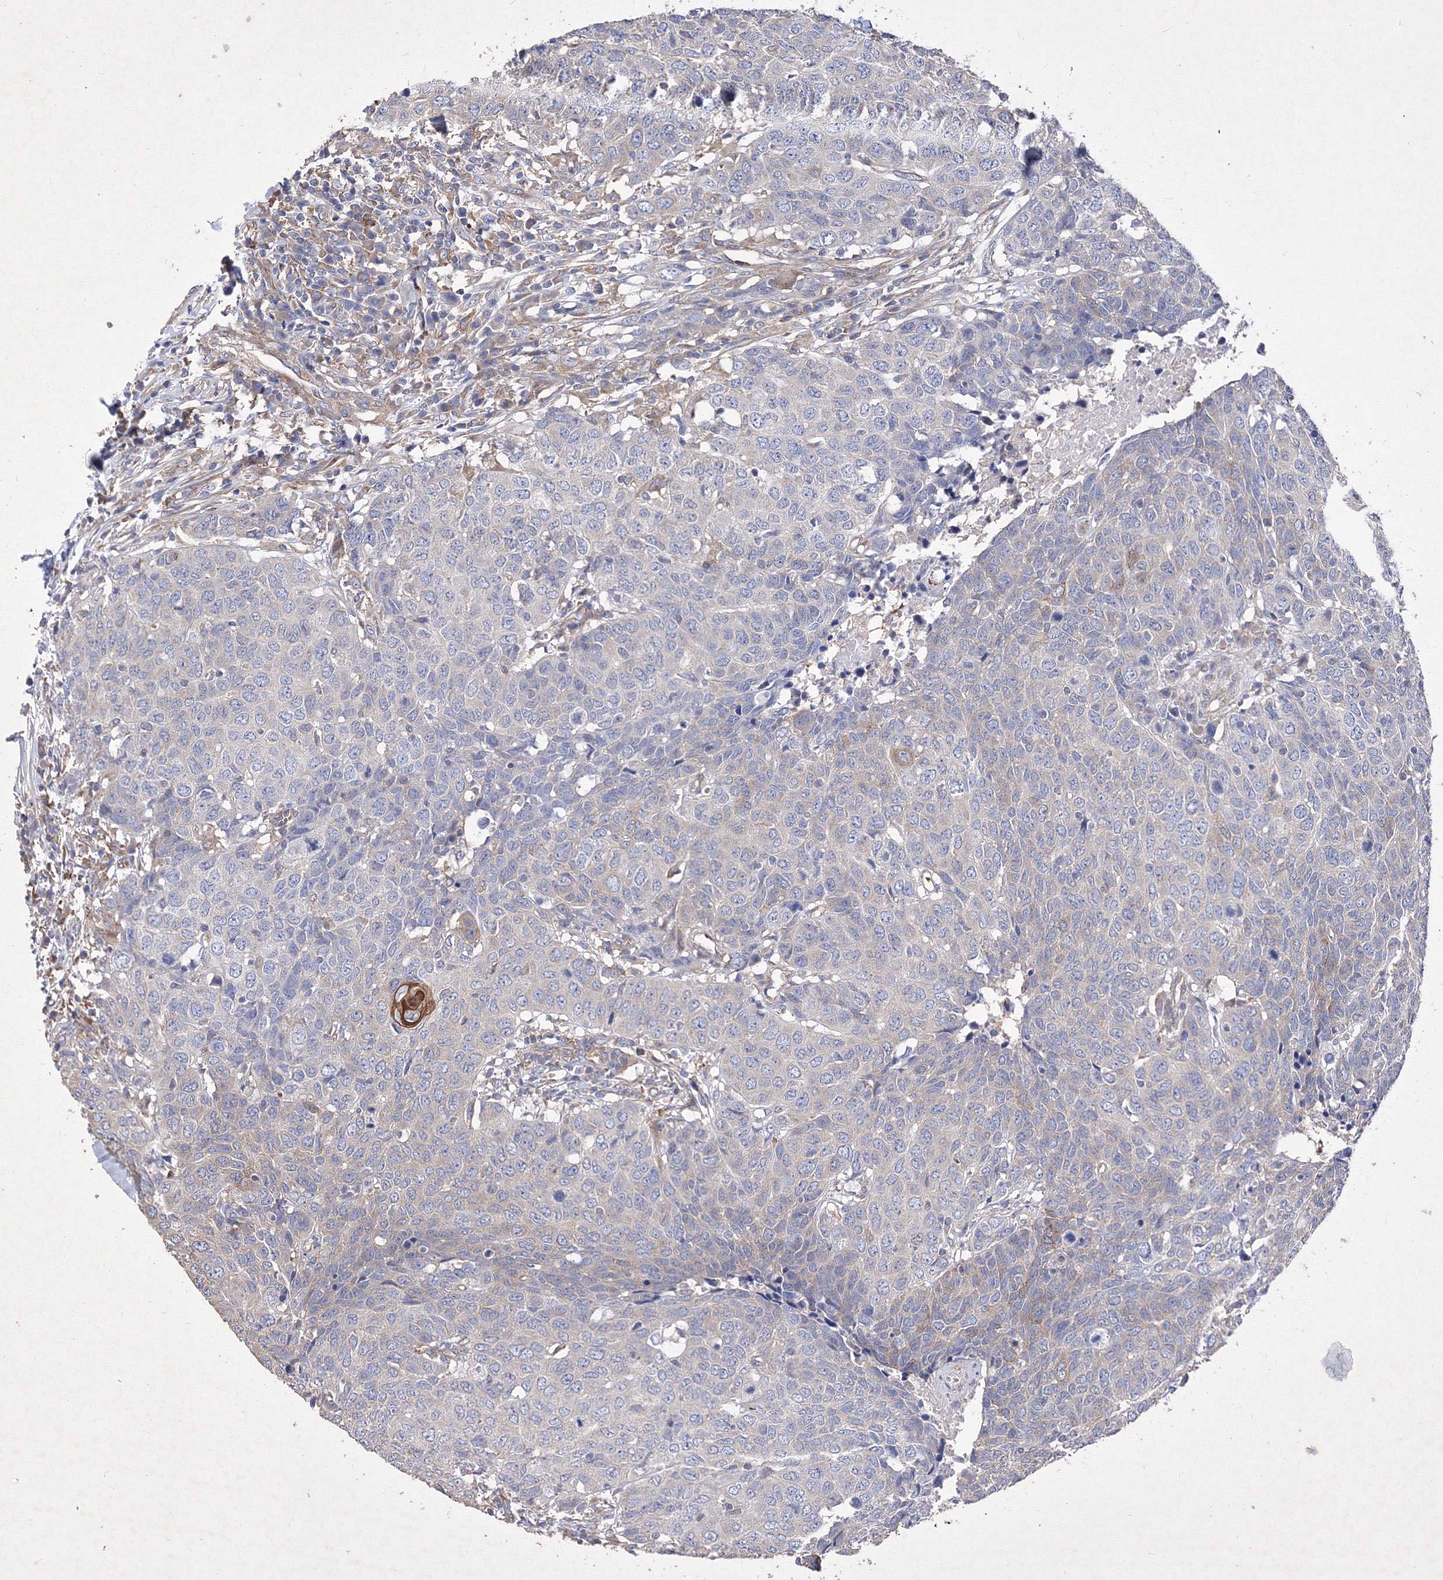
{"staining": {"intensity": "negative", "quantity": "none", "location": "none"}, "tissue": "head and neck cancer", "cell_type": "Tumor cells", "image_type": "cancer", "snomed": [{"axis": "morphology", "description": "Squamous cell carcinoma, NOS"}, {"axis": "topography", "description": "Head-Neck"}], "caption": "Head and neck cancer (squamous cell carcinoma) was stained to show a protein in brown. There is no significant staining in tumor cells.", "gene": "SNX18", "patient": {"sex": "male", "age": 66}}